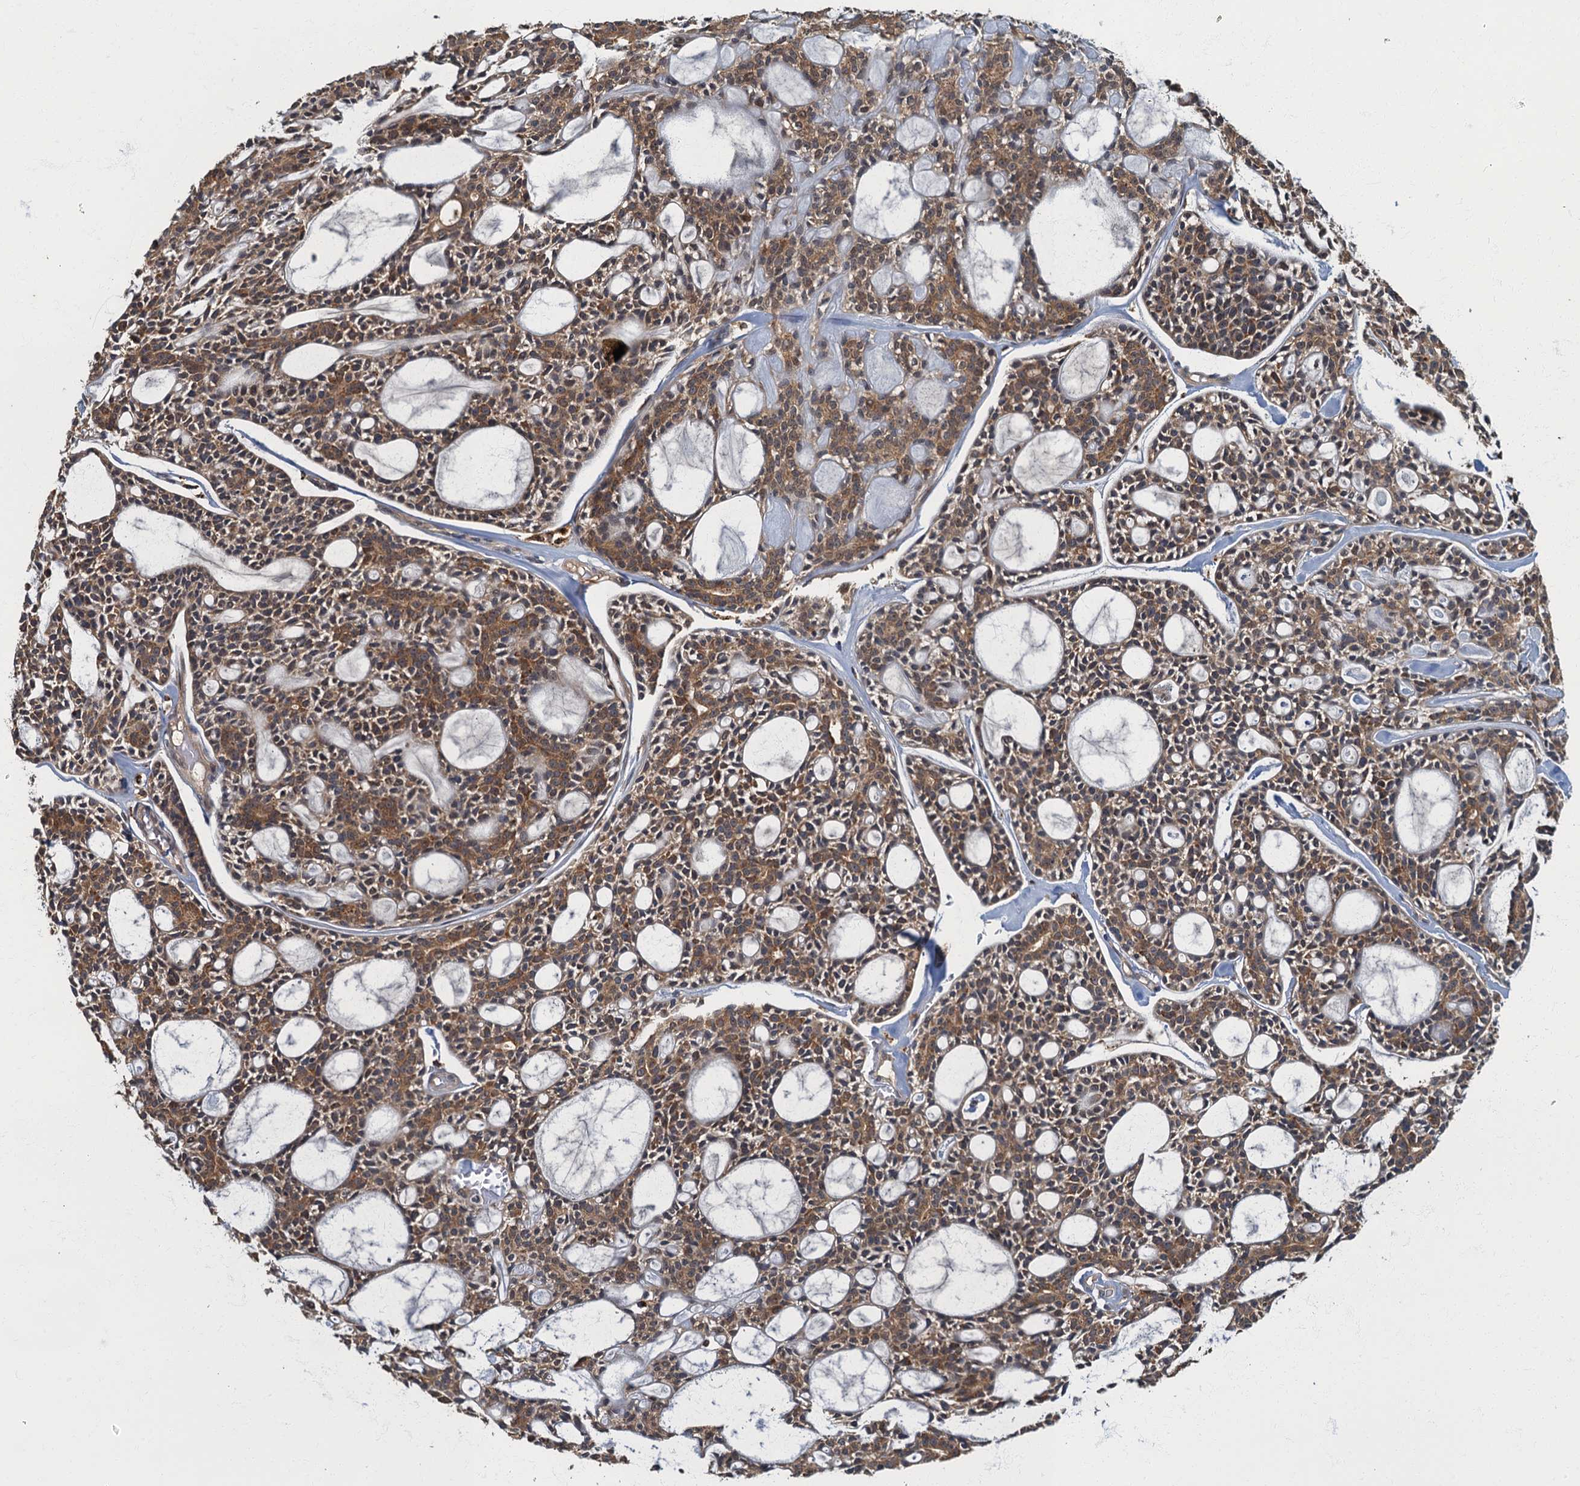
{"staining": {"intensity": "moderate", "quantity": ">75%", "location": "cytoplasmic/membranous"}, "tissue": "head and neck cancer", "cell_type": "Tumor cells", "image_type": "cancer", "snomed": [{"axis": "morphology", "description": "Adenocarcinoma, NOS"}, {"axis": "topography", "description": "Salivary gland"}, {"axis": "topography", "description": "Head-Neck"}], "caption": "The histopathology image demonstrates immunohistochemical staining of head and neck cancer. There is moderate cytoplasmic/membranous staining is appreciated in about >75% of tumor cells. The protein is shown in brown color, while the nuclei are stained blue.", "gene": "WDCP", "patient": {"sex": "male", "age": 55}}